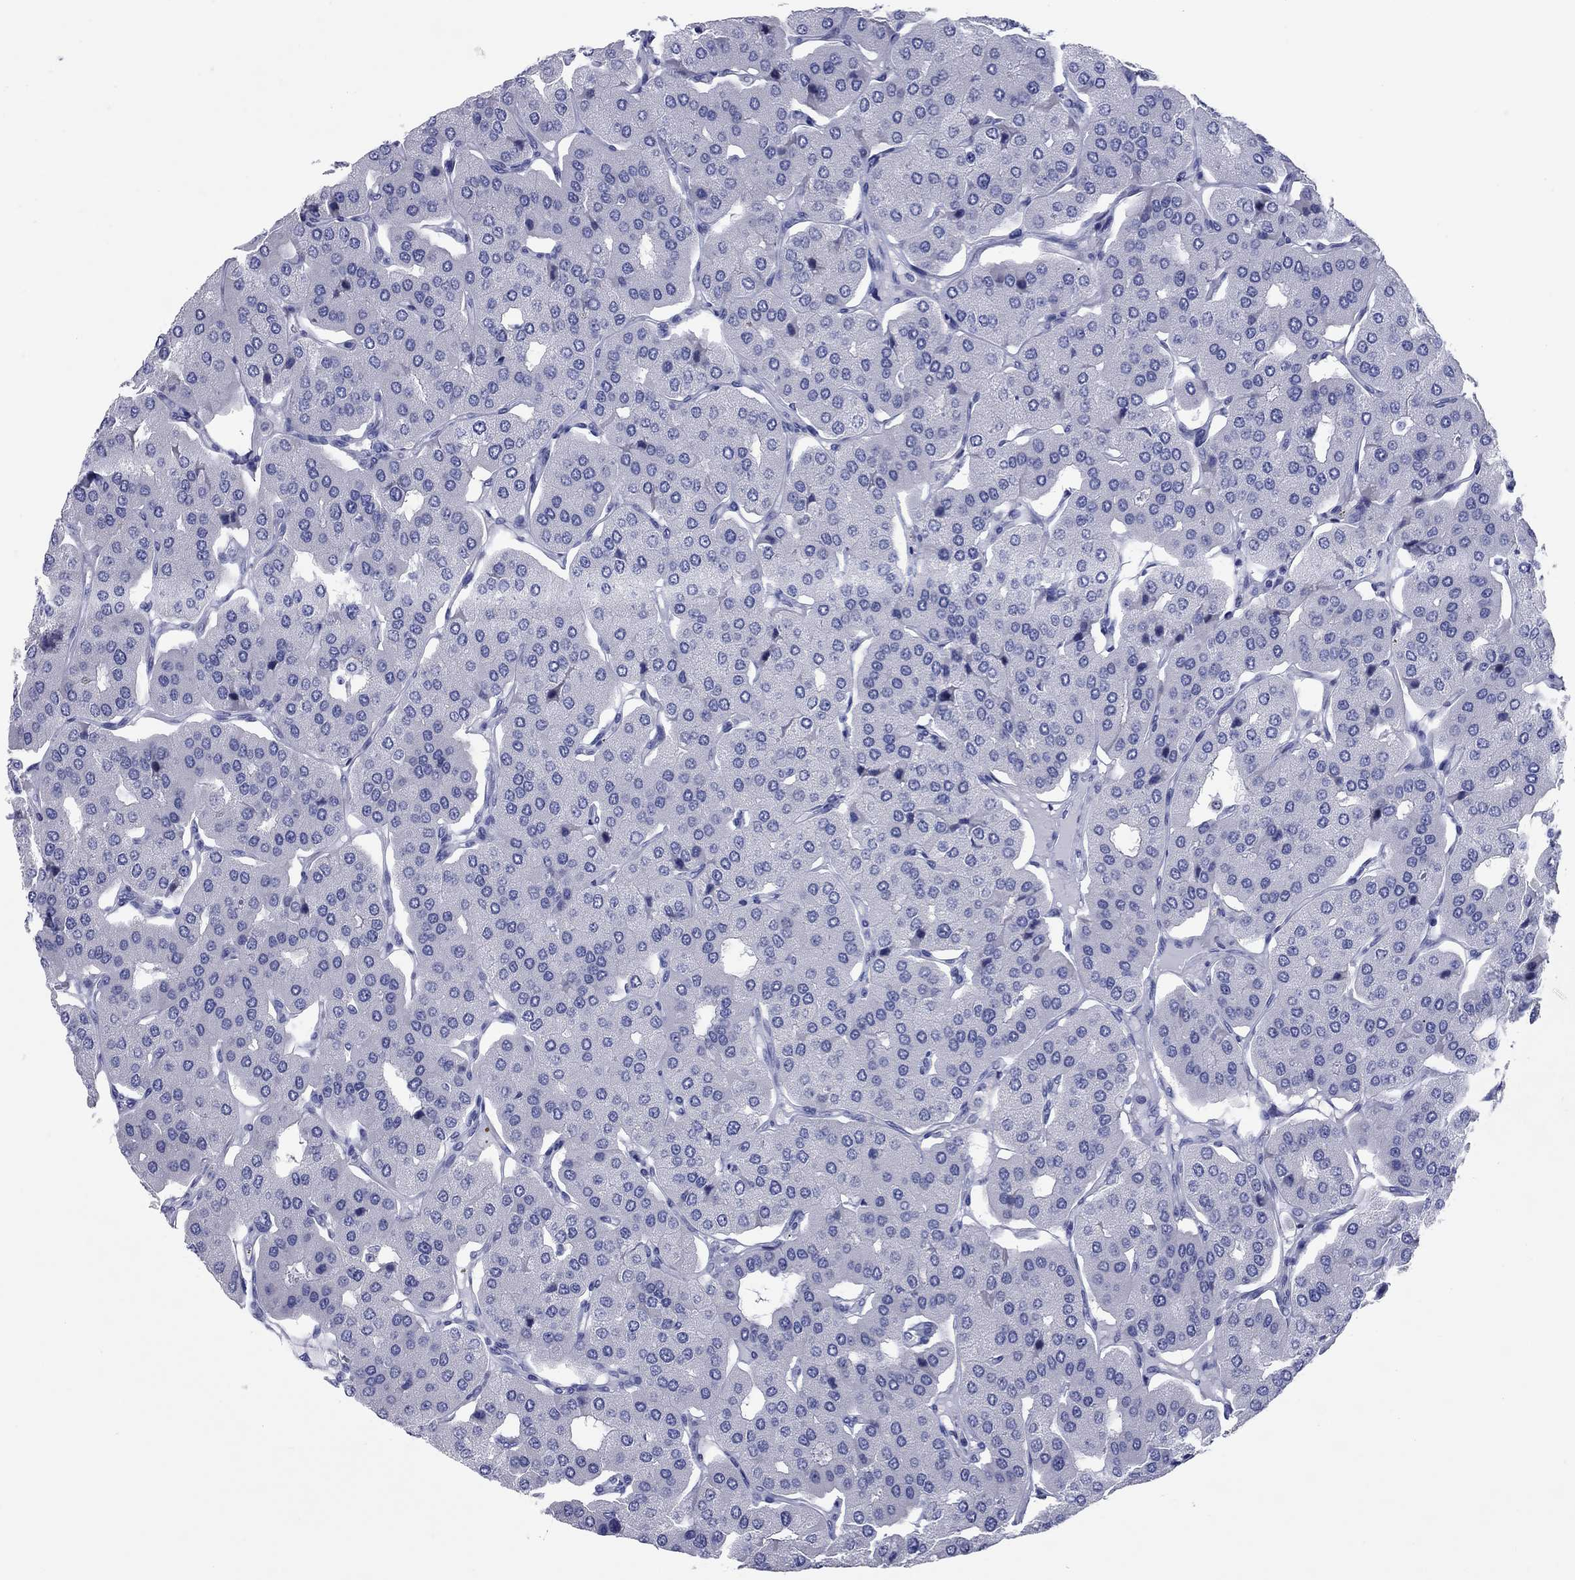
{"staining": {"intensity": "negative", "quantity": "none", "location": "none"}, "tissue": "parathyroid gland", "cell_type": "Glandular cells", "image_type": "normal", "snomed": [{"axis": "morphology", "description": "Normal tissue, NOS"}, {"axis": "morphology", "description": "Adenoma, NOS"}, {"axis": "topography", "description": "Parathyroid gland"}], "caption": "High power microscopy photomicrograph of an IHC micrograph of benign parathyroid gland, revealing no significant expression in glandular cells. The staining is performed using DAB (3,3'-diaminobenzidine) brown chromogen with nuclei counter-stained in using hematoxylin.", "gene": "CCNA1", "patient": {"sex": "female", "age": 86}}